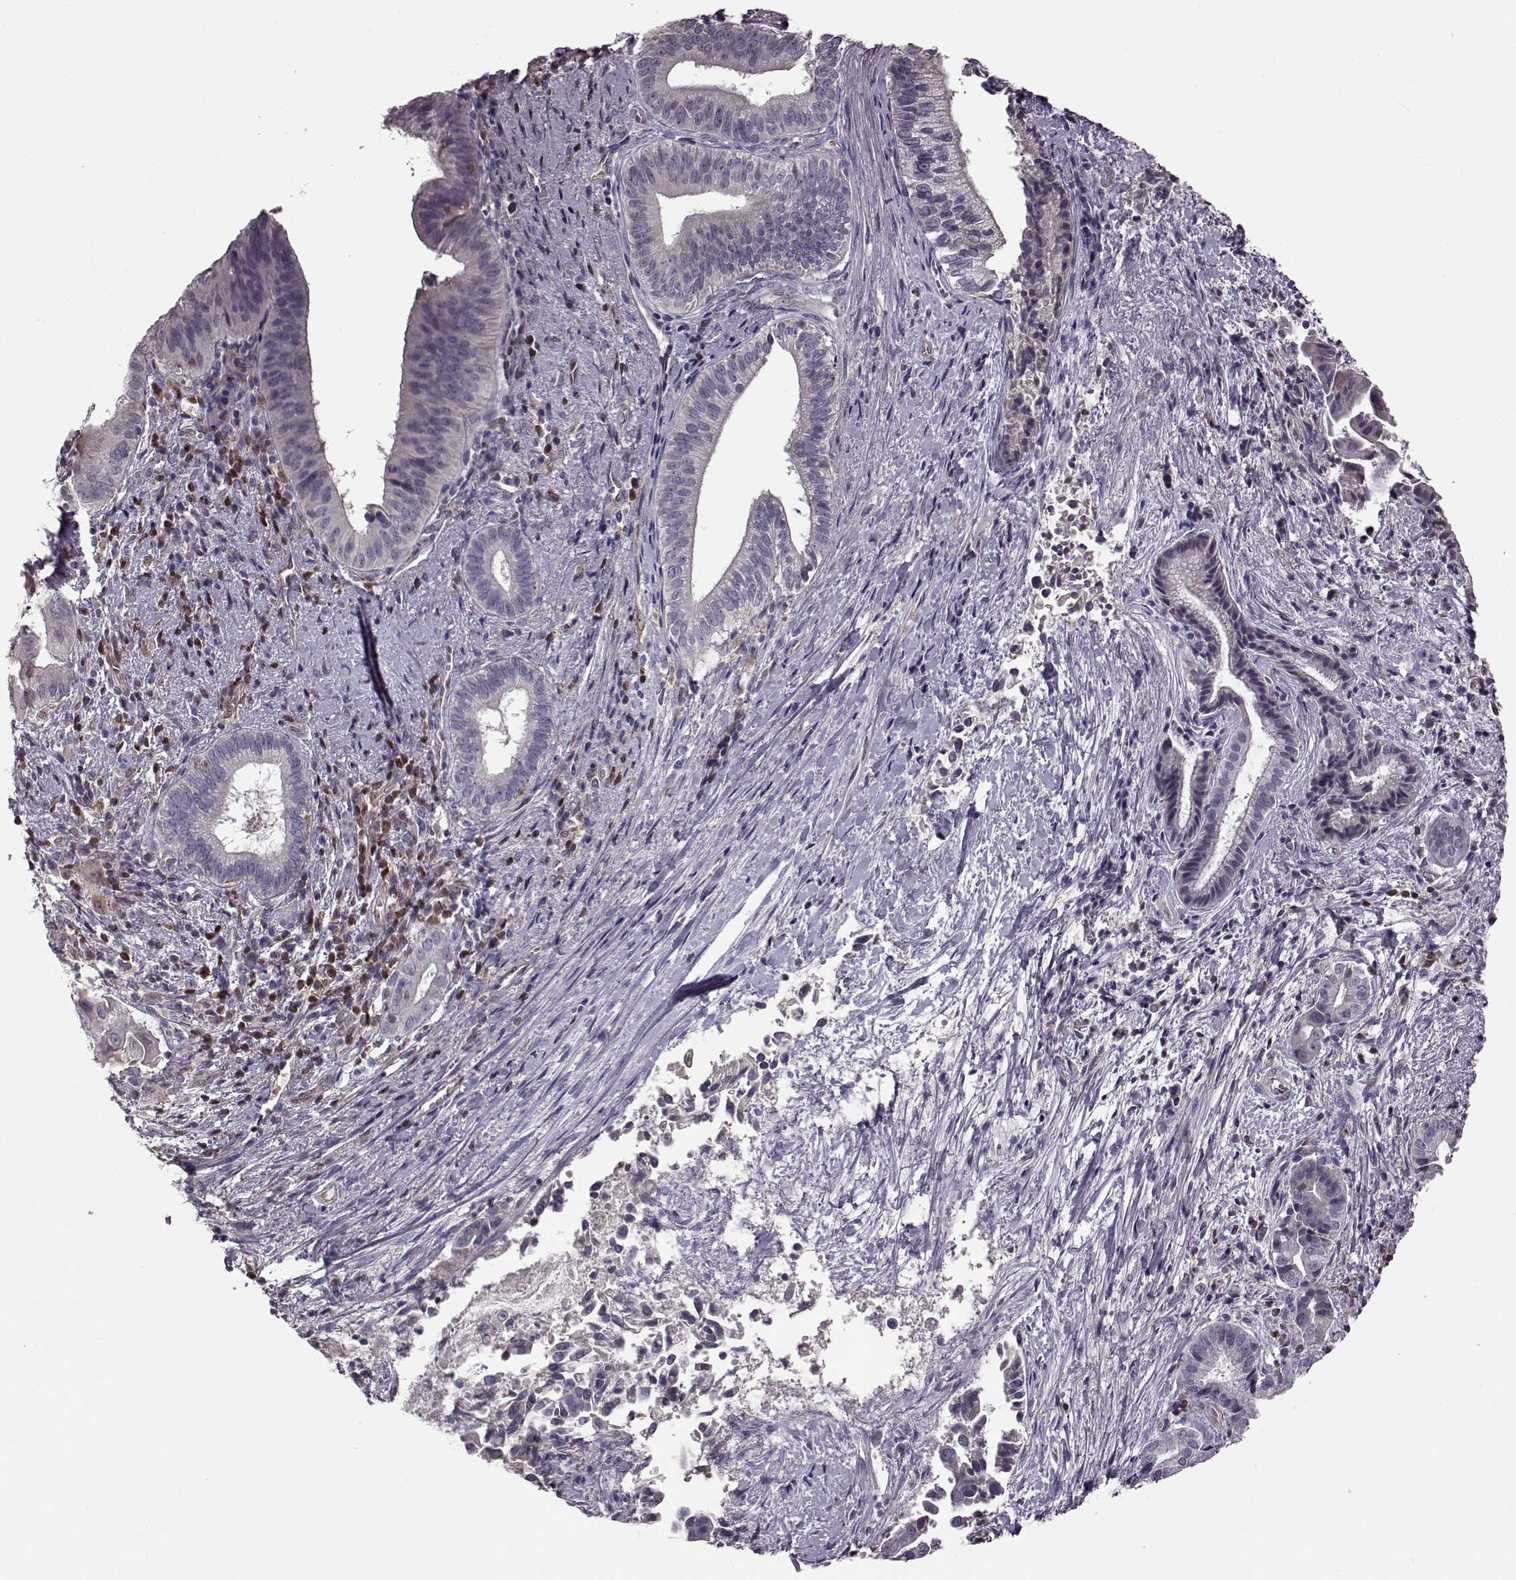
{"staining": {"intensity": "negative", "quantity": "none", "location": "none"}, "tissue": "pancreatic cancer", "cell_type": "Tumor cells", "image_type": "cancer", "snomed": [{"axis": "morphology", "description": "Adenocarcinoma, NOS"}, {"axis": "topography", "description": "Pancreas"}], "caption": "Tumor cells show no significant protein positivity in pancreatic adenocarcinoma.", "gene": "CDC42SE1", "patient": {"sex": "male", "age": 61}}